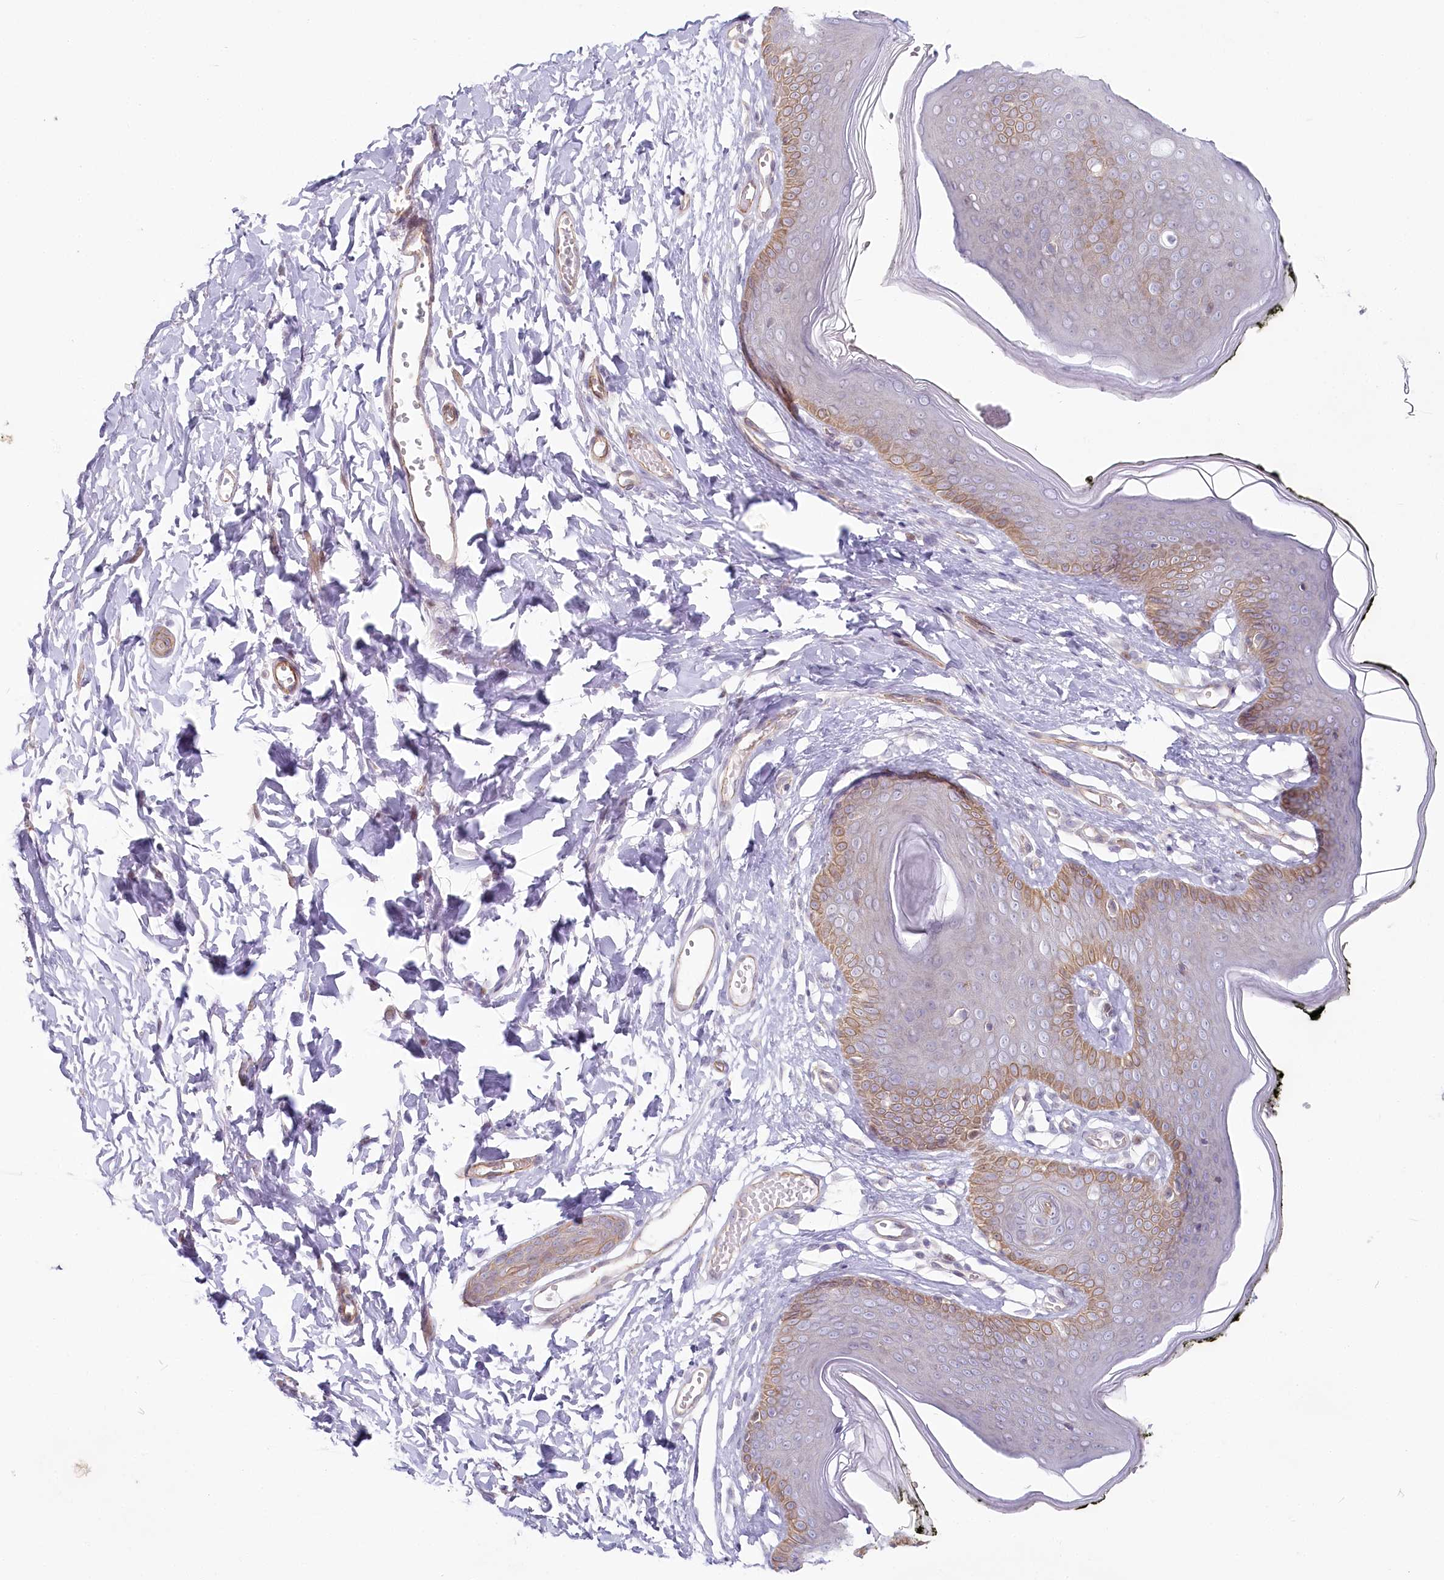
{"staining": {"intensity": "moderate", "quantity": "<25%", "location": "cytoplasmic/membranous"}, "tissue": "skin", "cell_type": "Epidermal cells", "image_type": "normal", "snomed": [{"axis": "morphology", "description": "Normal tissue, NOS"}, {"axis": "morphology", "description": "Inflammation, NOS"}, {"axis": "topography", "description": "Vulva"}], "caption": "Protein analysis of benign skin reveals moderate cytoplasmic/membranous staining in approximately <25% of epidermal cells. The staining is performed using DAB (3,3'-diaminobenzidine) brown chromogen to label protein expression. The nuclei are counter-stained blue using hematoxylin.", "gene": "ABHD8", "patient": {"sex": "female", "age": 84}}